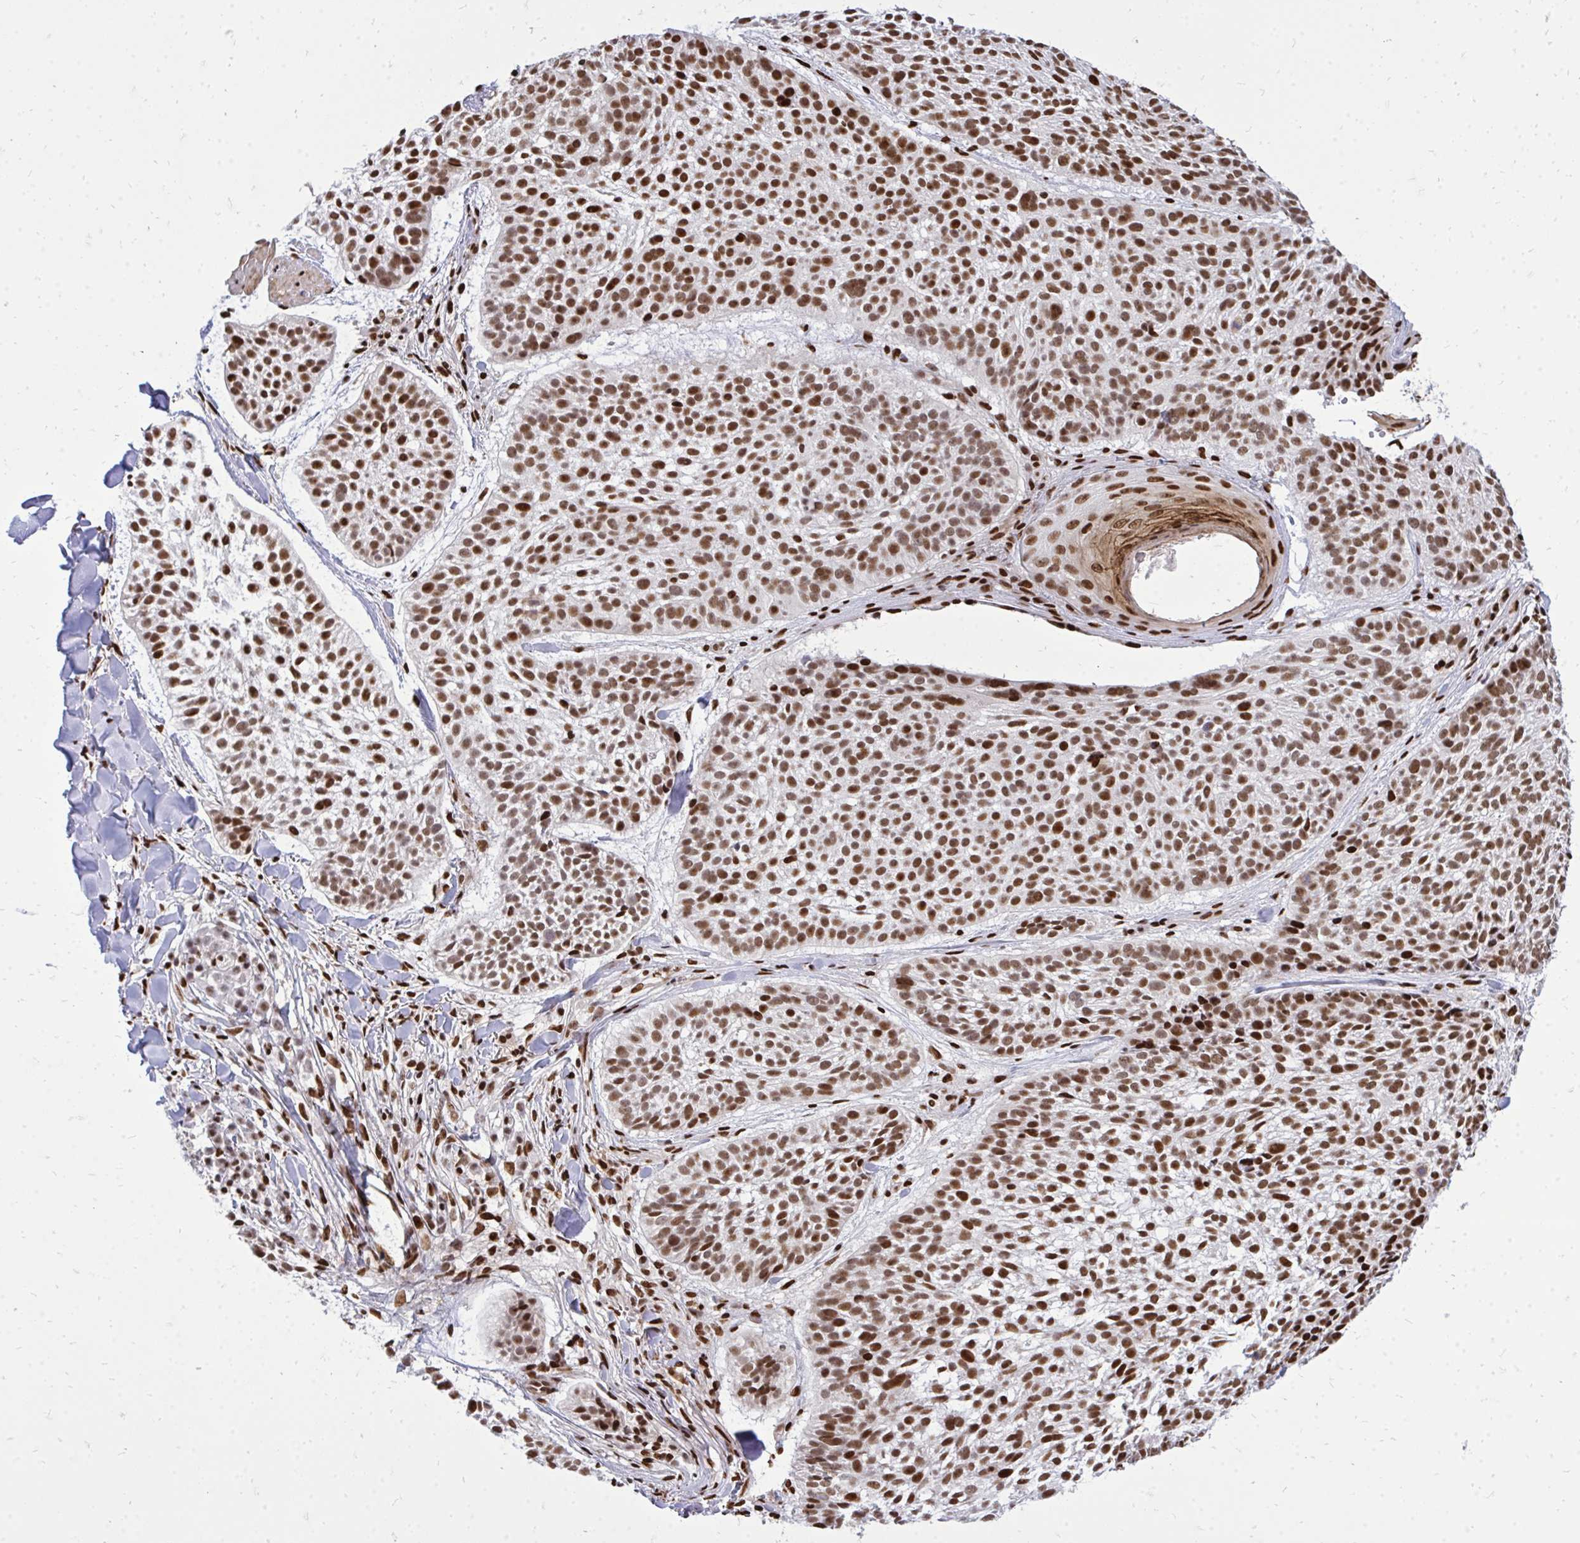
{"staining": {"intensity": "strong", "quantity": ">75%", "location": "nuclear"}, "tissue": "skin cancer", "cell_type": "Tumor cells", "image_type": "cancer", "snomed": [{"axis": "morphology", "description": "Basal cell carcinoma"}, {"axis": "topography", "description": "Skin"}, {"axis": "topography", "description": "Skin of scalp"}], "caption": "Strong nuclear staining is appreciated in approximately >75% of tumor cells in skin cancer (basal cell carcinoma).", "gene": "TBL1Y", "patient": {"sex": "female", "age": 45}}